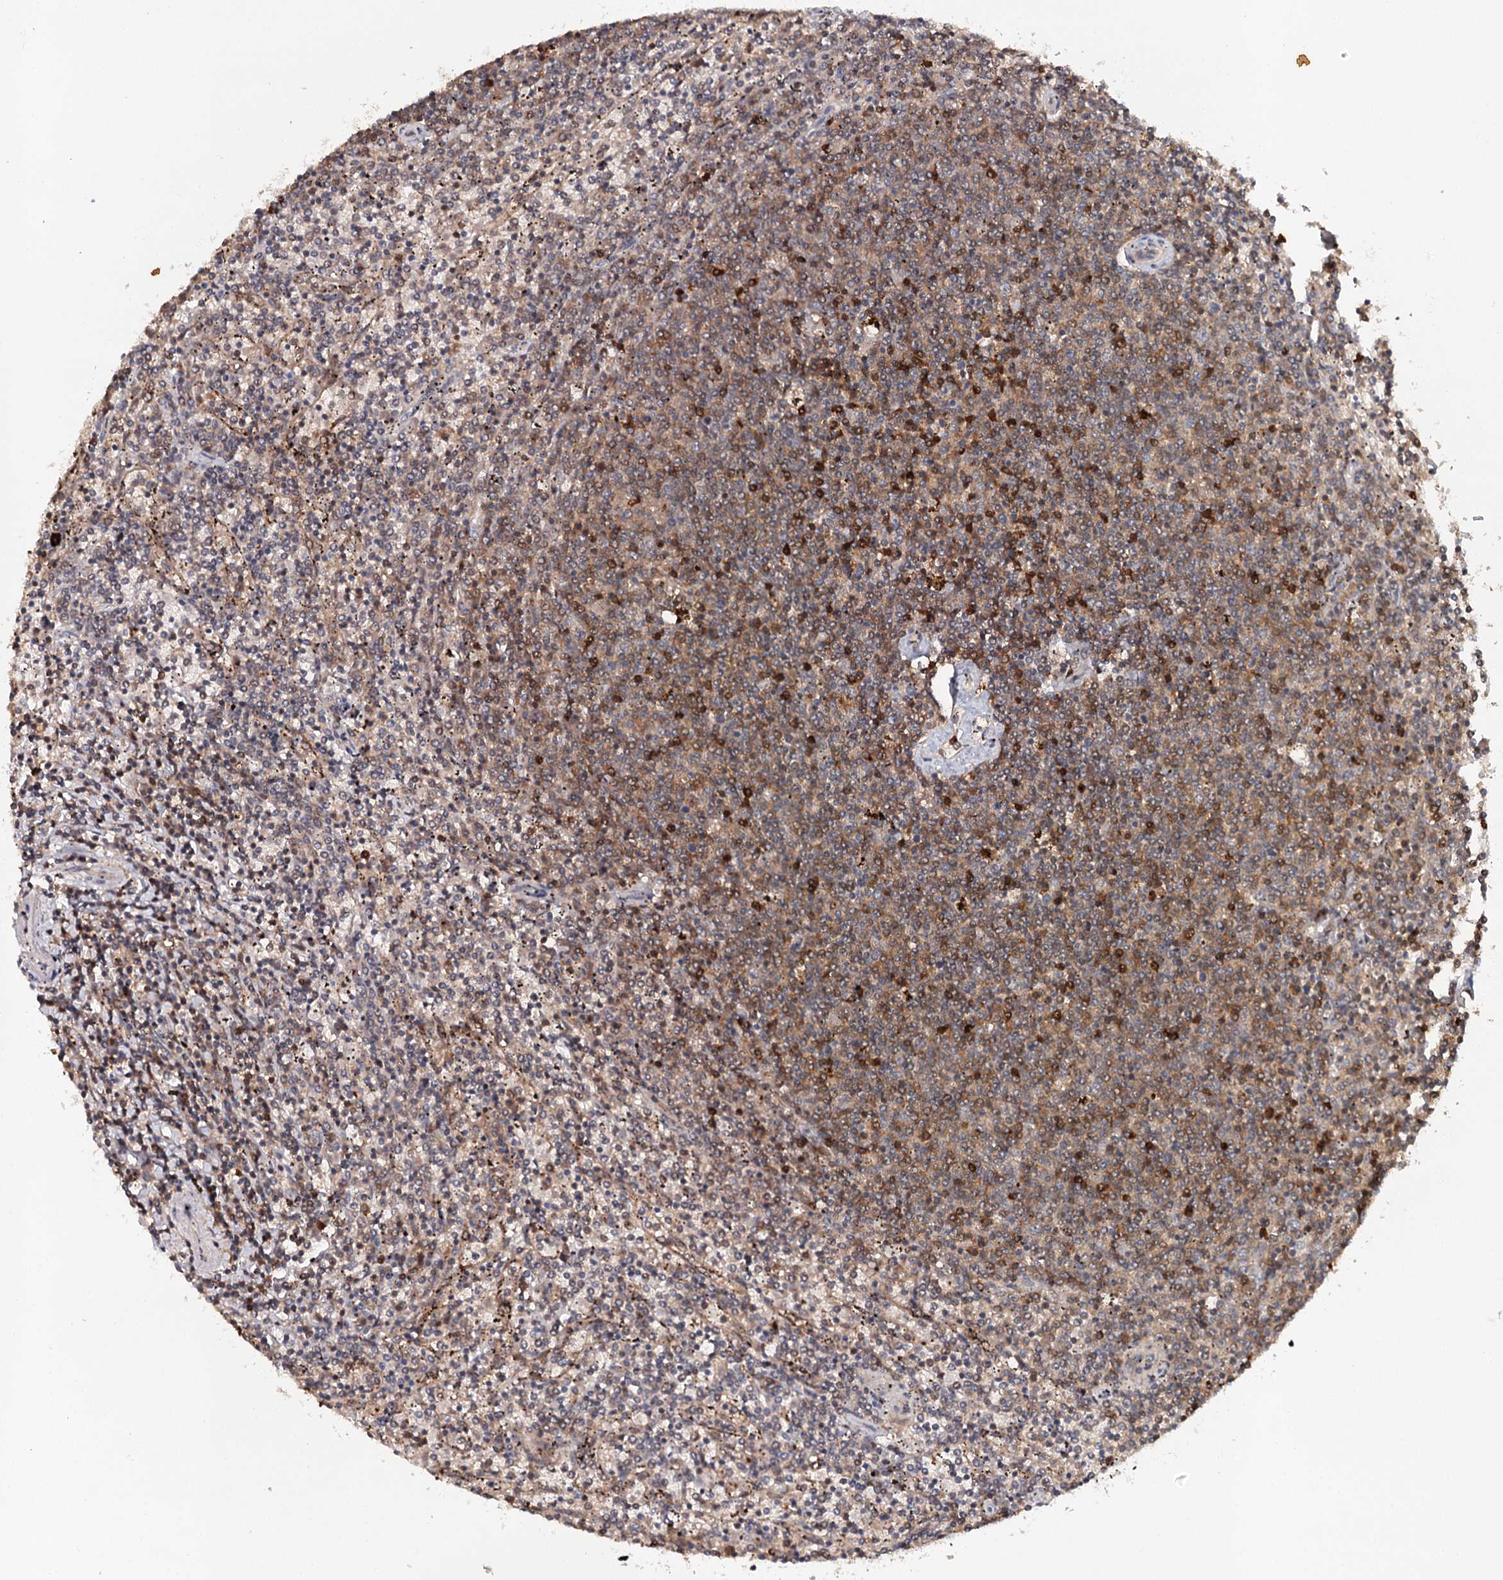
{"staining": {"intensity": "strong", "quantity": "<25%", "location": "cytoplasmic/membranous"}, "tissue": "lymphoma", "cell_type": "Tumor cells", "image_type": "cancer", "snomed": [{"axis": "morphology", "description": "Malignant lymphoma, non-Hodgkin's type, Low grade"}, {"axis": "topography", "description": "Spleen"}], "caption": "Lymphoma stained with a protein marker demonstrates strong staining in tumor cells.", "gene": "SLC41A2", "patient": {"sex": "female", "age": 50}}